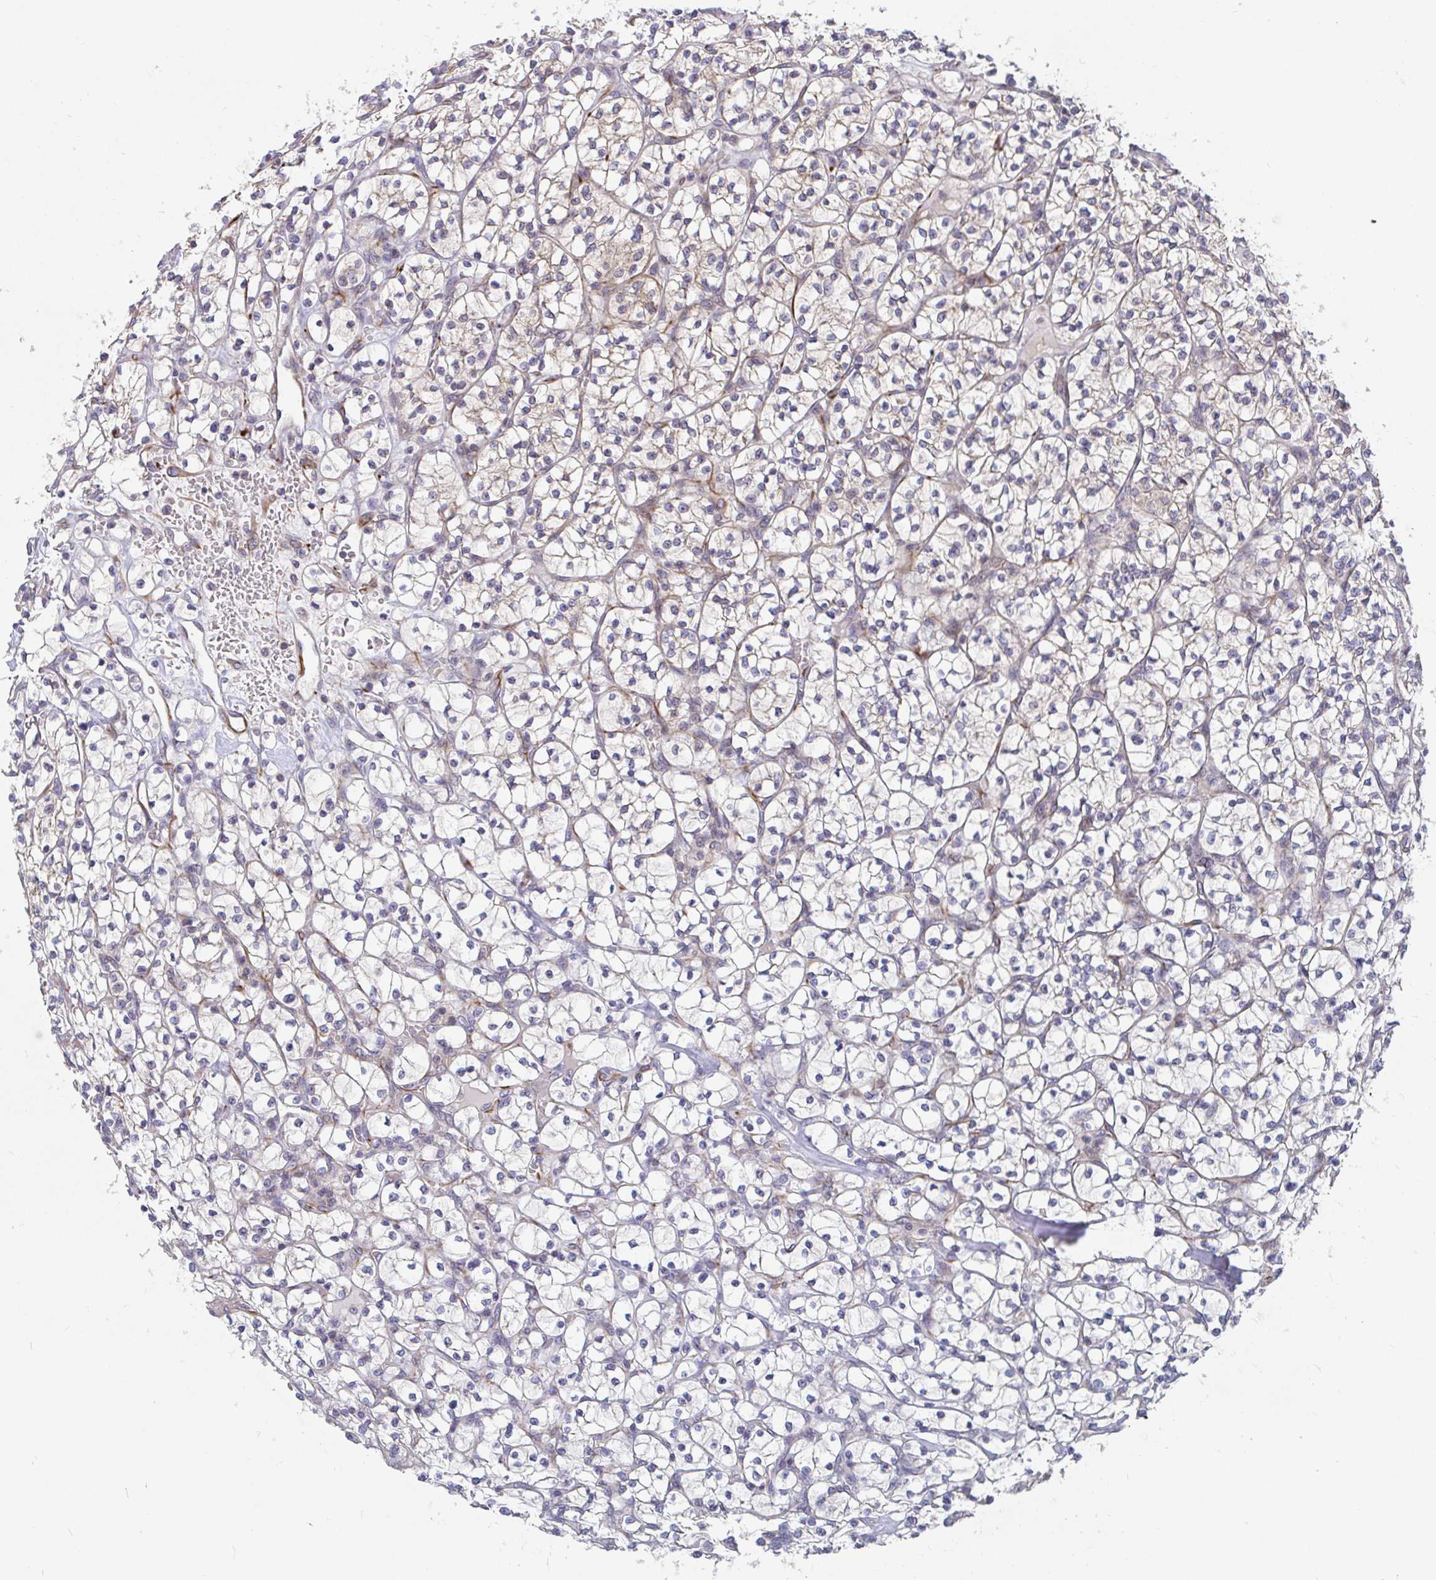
{"staining": {"intensity": "weak", "quantity": "<25%", "location": "cytoplasmic/membranous"}, "tissue": "renal cancer", "cell_type": "Tumor cells", "image_type": "cancer", "snomed": [{"axis": "morphology", "description": "Adenocarcinoma, NOS"}, {"axis": "topography", "description": "Kidney"}], "caption": "High power microscopy micrograph of an IHC histopathology image of adenocarcinoma (renal), revealing no significant positivity in tumor cells.", "gene": "EIF1AD", "patient": {"sex": "female", "age": 64}}